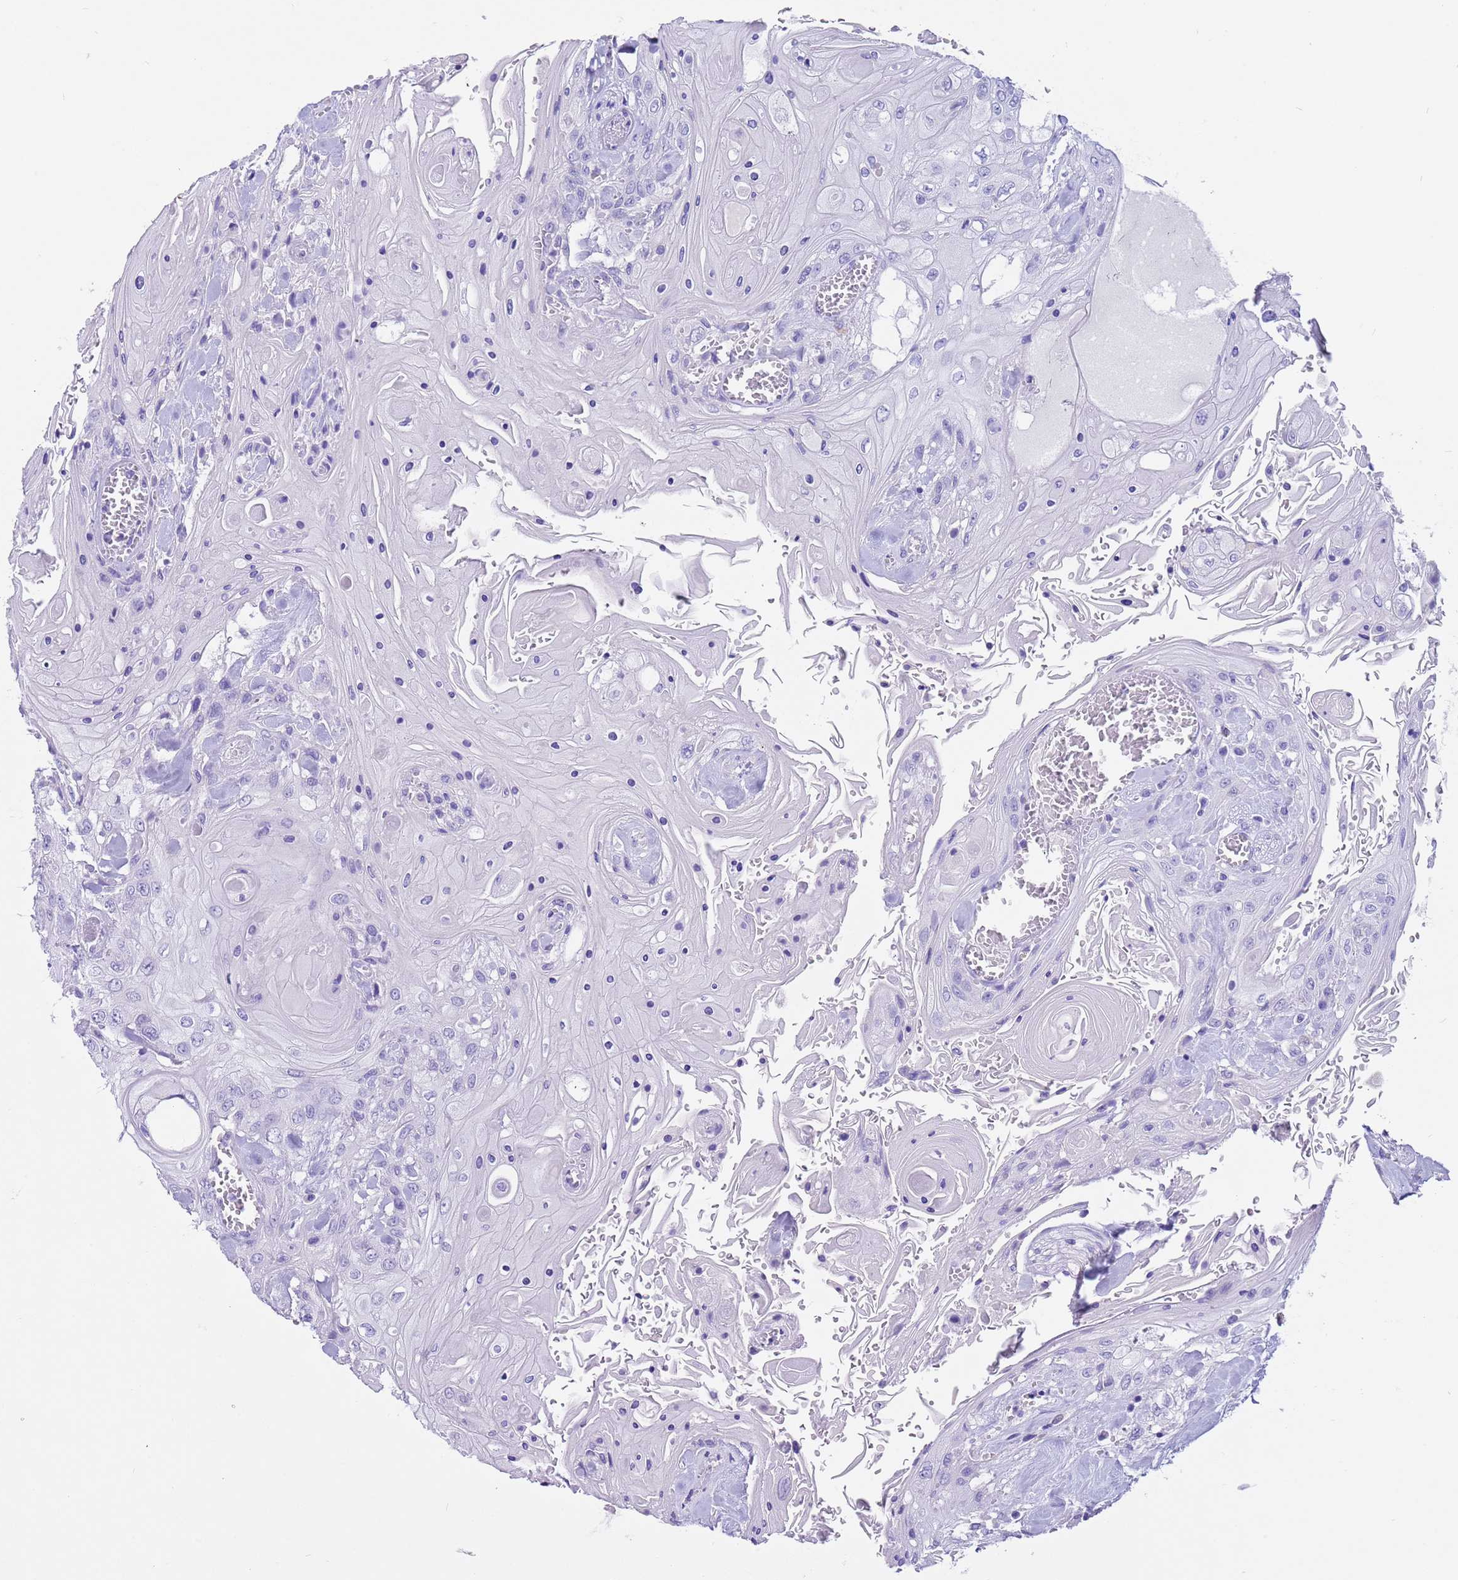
{"staining": {"intensity": "negative", "quantity": "none", "location": "none"}, "tissue": "head and neck cancer", "cell_type": "Tumor cells", "image_type": "cancer", "snomed": [{"axis": "morphology", "description": "Squamous cell carcinoma, NOS"}, {"axis": "topography", "description": "Head-Neck"}], "caption": "DAB (3,3'-diaminobenzidine) immunohistochemical staining of human head and neck cancer (squamous cell carcinoma) demonstrates no significant positivity in tumor cells.", "gene": "CPB1", "patient": {"sex": "female", "age": 43}}